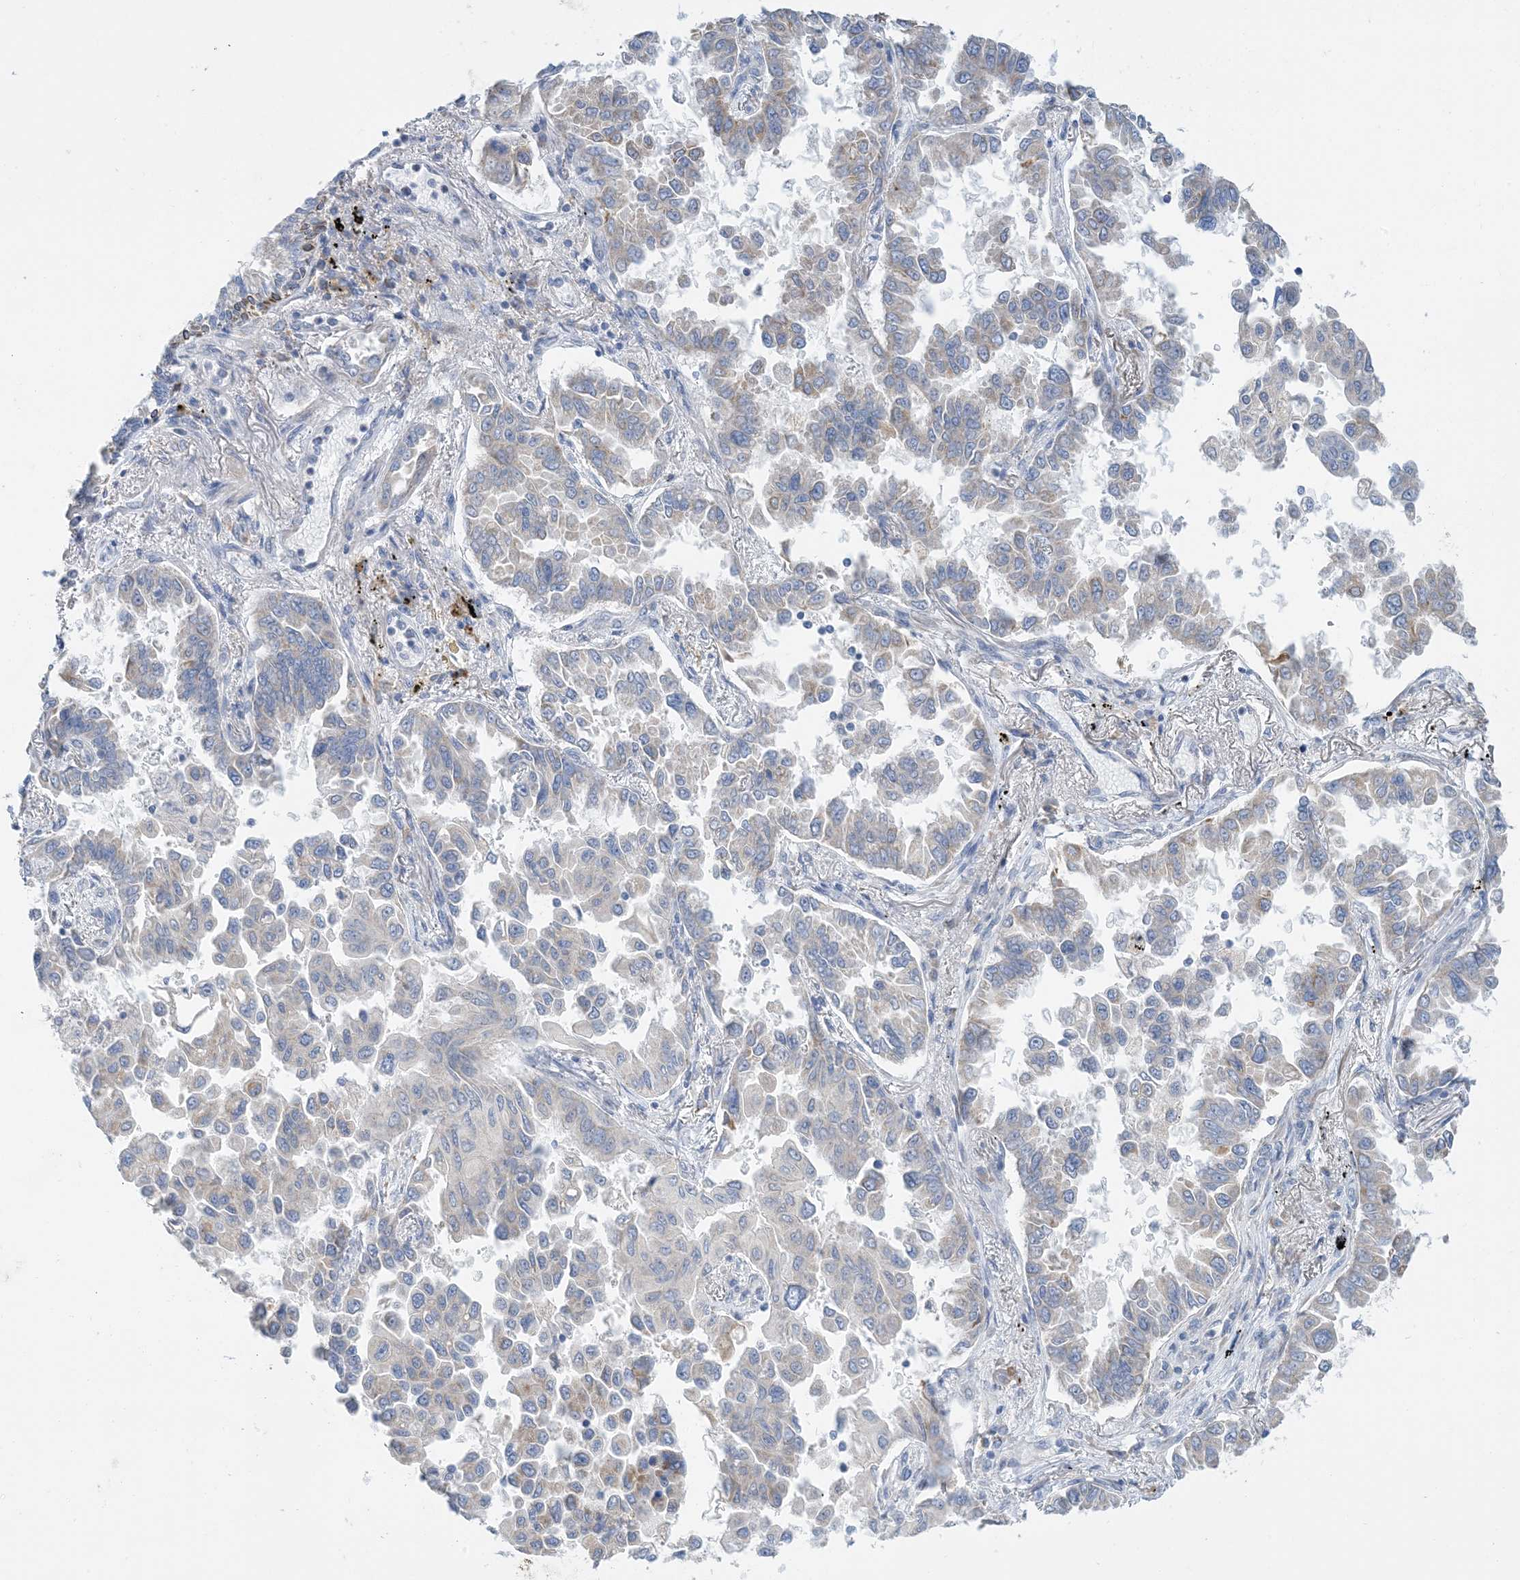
{"staining": {"intensity": "weak", "quantity": "<25%", "location": "cytoplasmic/membranous"}, "tissue": "lung cancer", "cell_type": "Tumor cells", "image_type": "cancer", "snomed": [{"axis": "morphology", "description": "Adenocarcinoma, NOS"}, {"axis": "topography", "description": "Lung"}], "caption": "A photomicrograph of human adenocarcinoma (lung) is negative for staining in tumor cells. (Stains: DAB immunohistochemistry (IHC) with hematoxylin counter stain, Microscopy: brightfield microscopy at high magnification).", "gene": "ZCCHC18", "patient": {"sex": "female", "age": 67}}